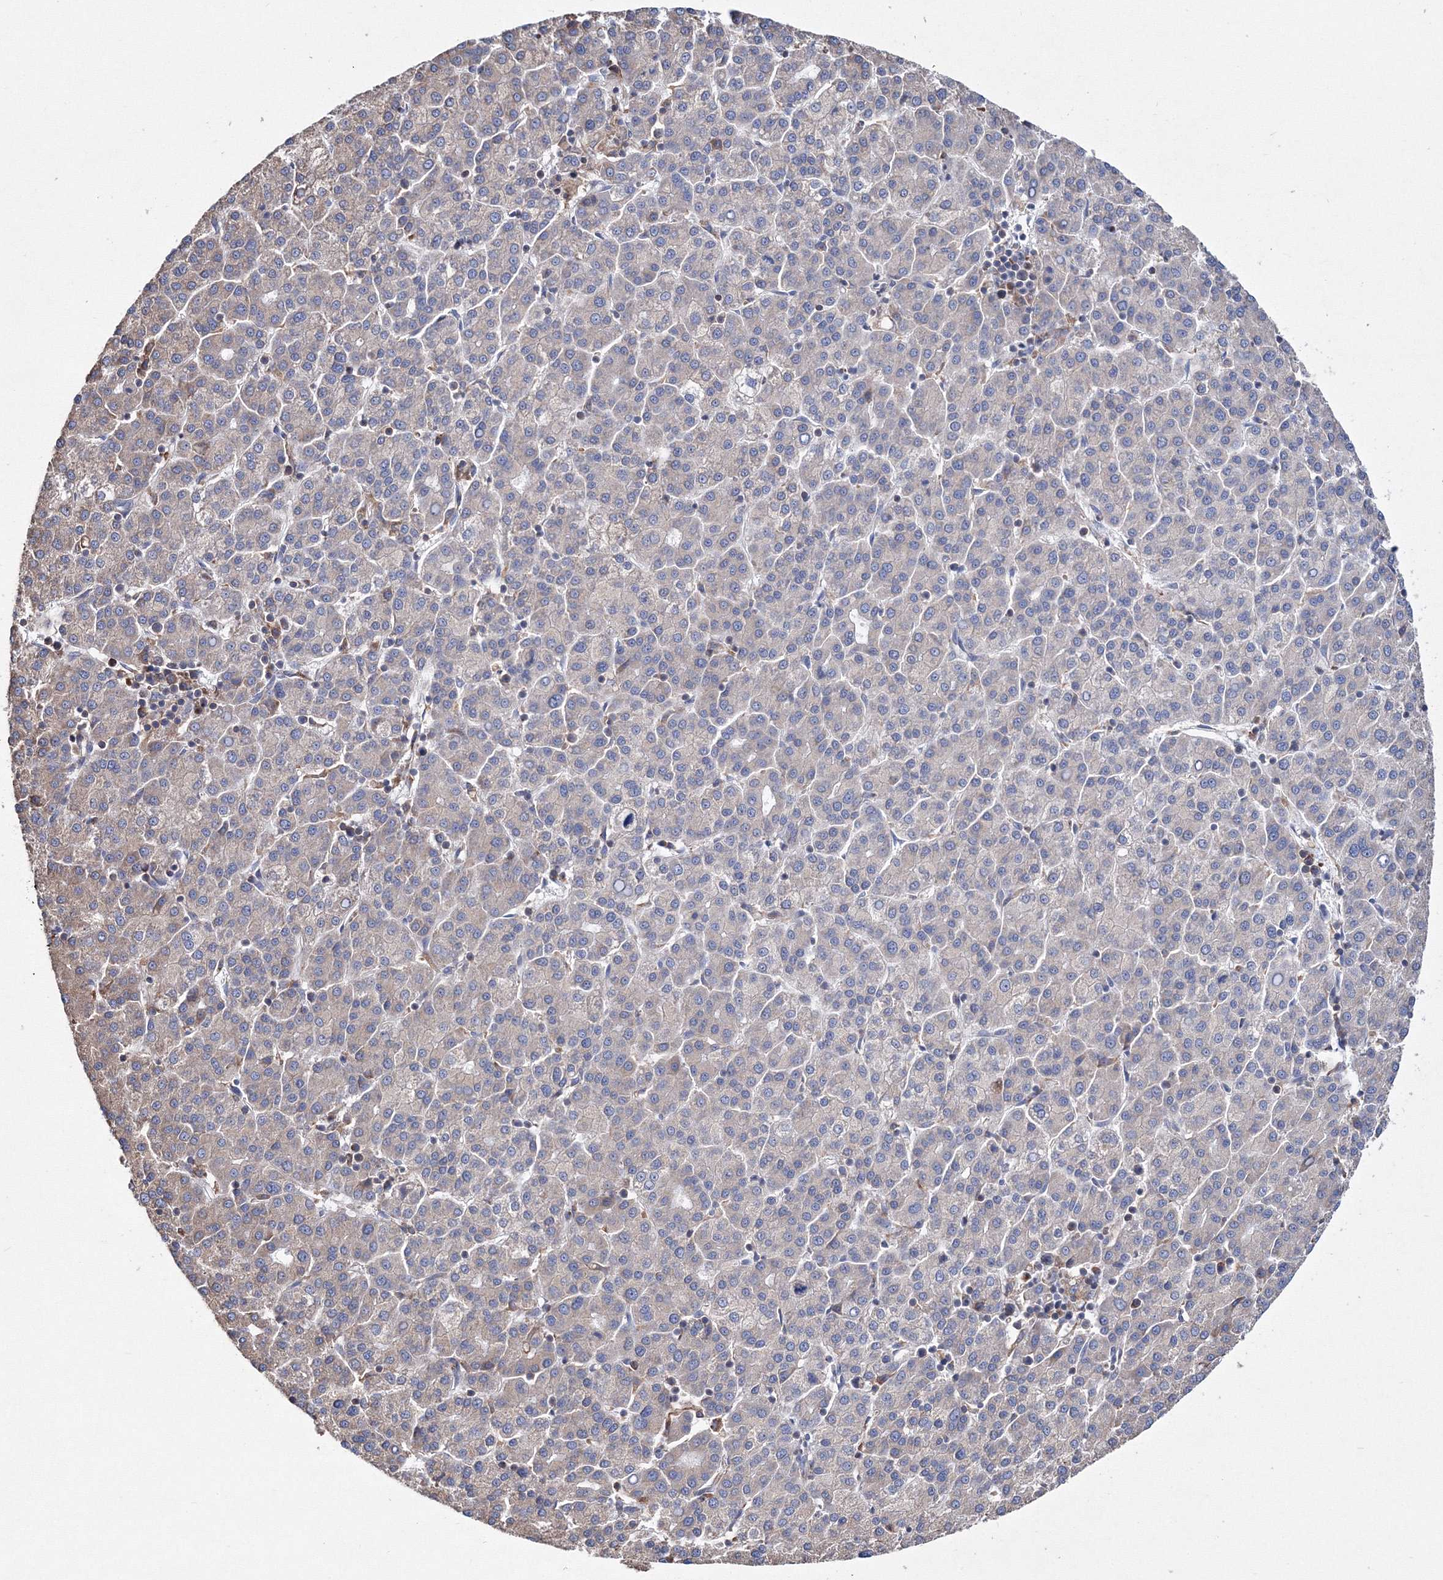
{"staining": {"intensity": "weak", "quantity": "25%-75%", "location": "cytoplasmic/membranous"}, "tissue": "liver cancer", "cell_type": "Tumor cells", "image_type": "cancer", "snomed": [{"axis": "morphology", "description": "Carcinoma, Hepatocellular, NOS"}, {"axis": "topography", "description": "Liver"}], "caption": "The photomicrograph demonstrates immunohistochemical staining of liver cancer. There is weak cytoplasmic/membranous staining is seen in approximately 25%-75% of tumor cells. The protein is stained brown, and the nuclei are stained in blue (DAB (3,3'-diaminobenzidine) IHC with brightfield microscopy, high magnification).", "gene": "VPS8", "patient": {"sex": "female", "age": 58}}